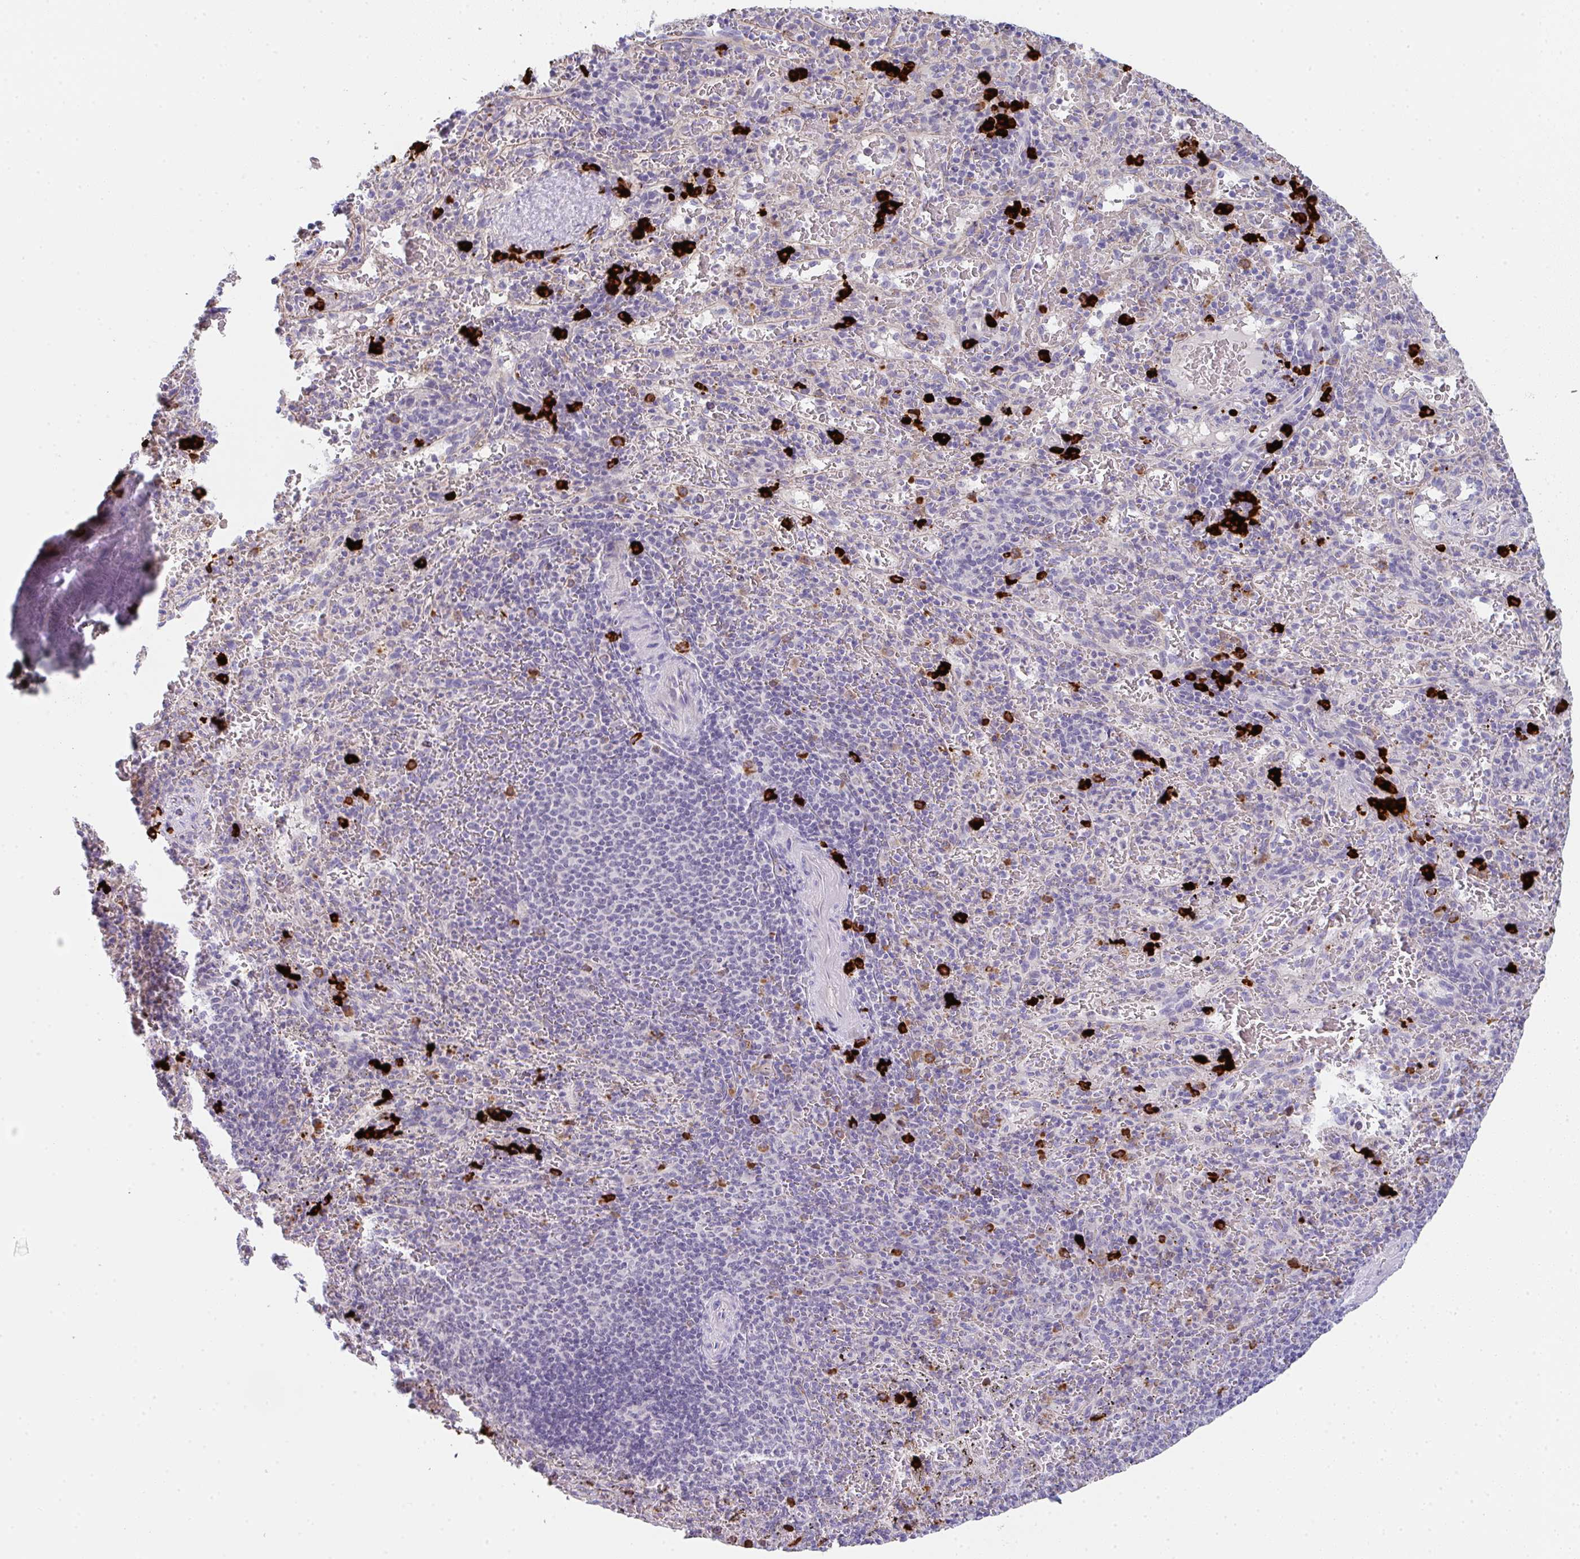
{"staining": {"intensity": "strong", "quantity": "<25%", "location": "cytoplasmic/membranous"}, "tissue": "spleen", "cell_type": "Cells in red pulp", "image_type": "normal", "snomed": [{"axis": "morphology", "description": "Normal tissue, NOS"}, {"axis": "topography", "description": "Spleen"}], "caption": "IHC of normal spleen displays medium levels of strong cytoplasmic/membranous positivity in about <25% of cells in red pulp. (brown staining indicates protein expression, while blue staining denotes nuclei).", "gene": "CACNA1S", "patient": {"sex": "male", "age": 57}}